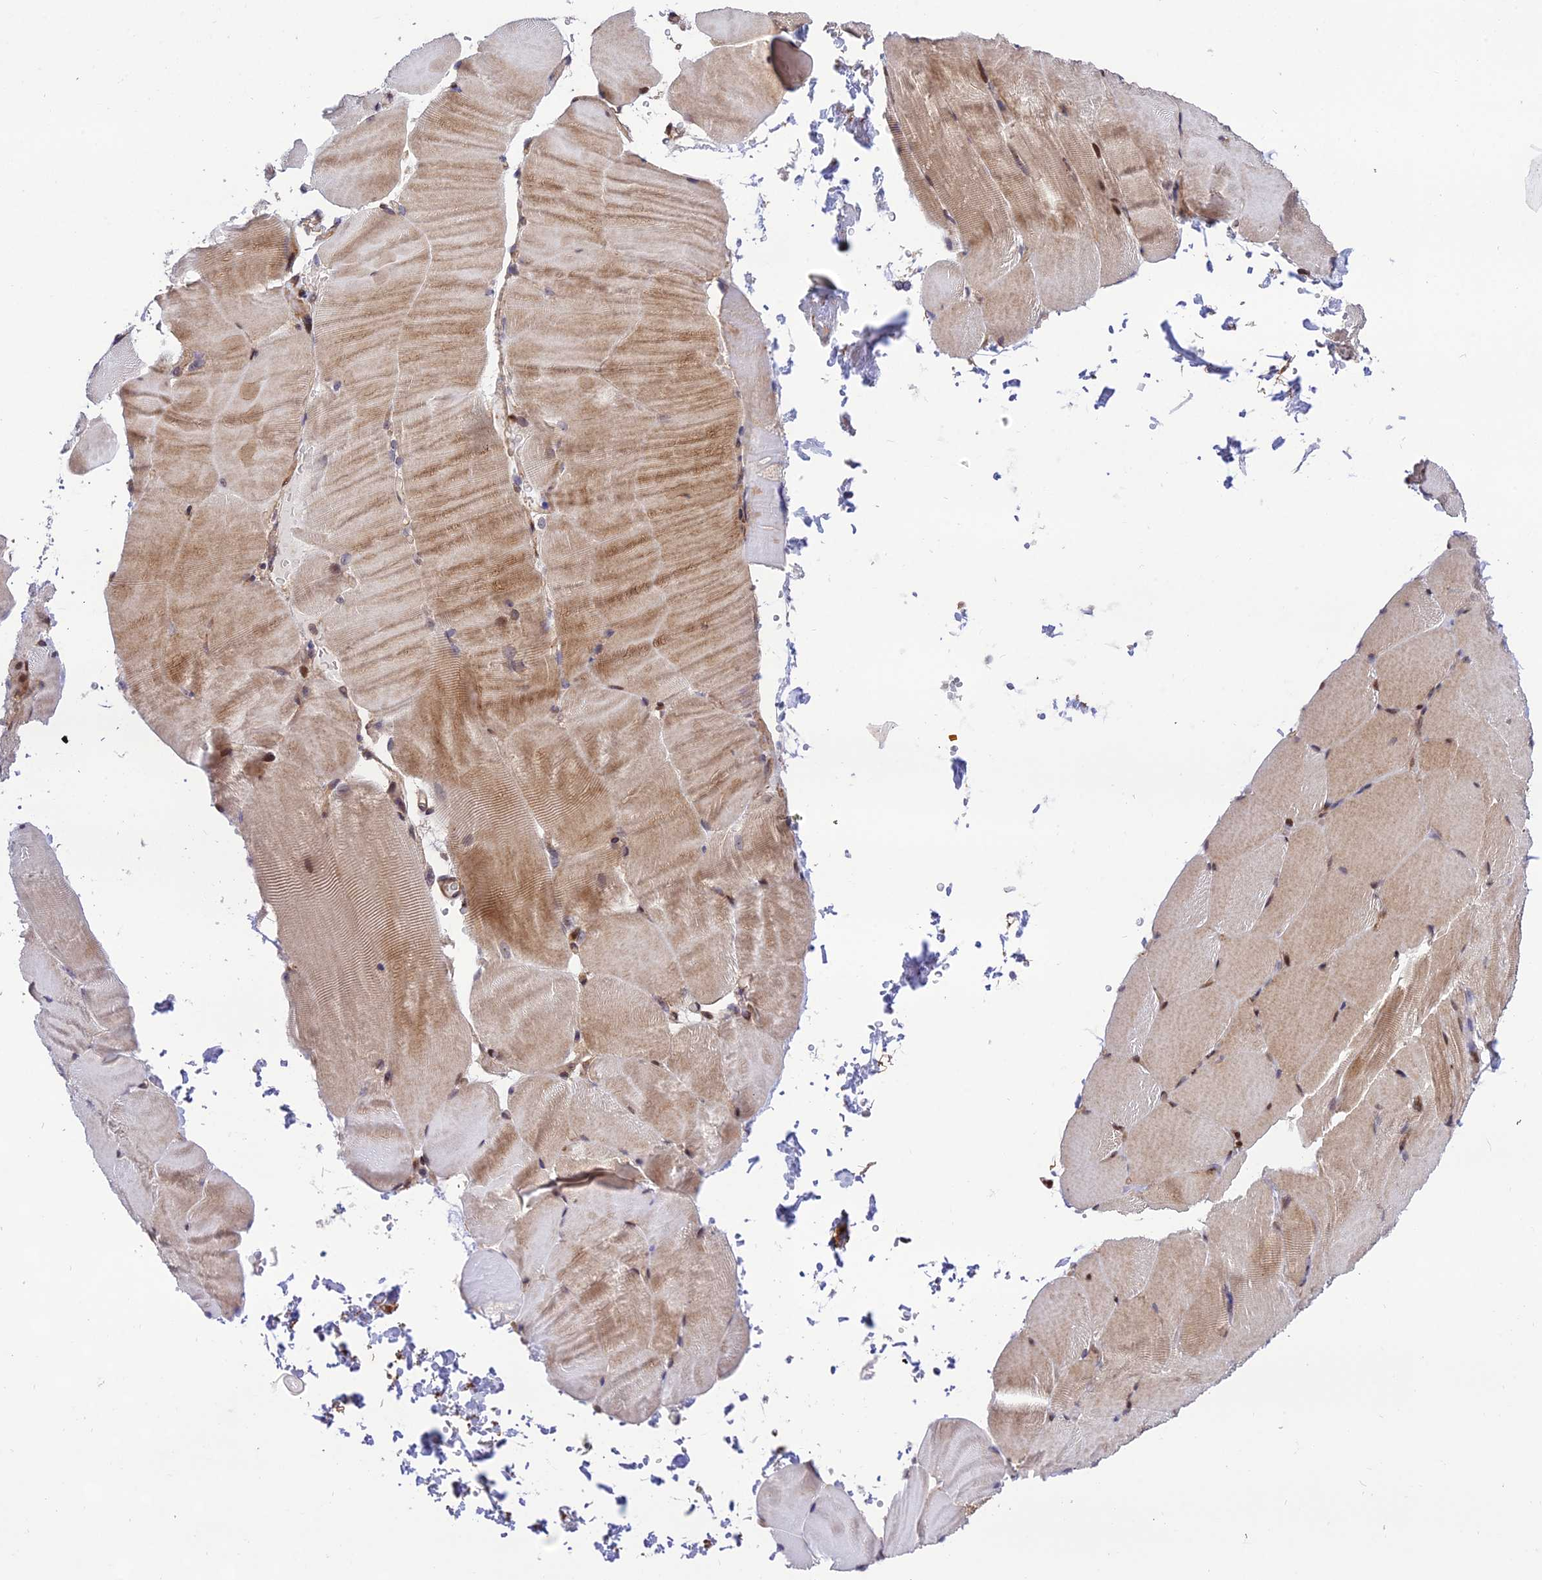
{"staining": {"intensity": "moderate", "quantity": "25%-75%", "location": "cytoplasmic/membranous"}, "tissue": "skeletal muscle", "cell_type": "Myocytes", "image_type": "normal", "snomed": [{"axis": "morphology", "description": "Normal tissue, NOS"}, {"axis": "topography", "description": "Skeletal muscle"}, {"axis": "topography", "description": "Parathyroid gland"}], "caption": "This histopathology image demonstrates immunohistochemistry (IHC) staining of benign skeletal muscle, with medium moderate cytoplasmic/membranous positivity in approximately 25%-75% of myocytes.", "gene": "SMG6", "patient": {"sex": "female", "age": 37}}